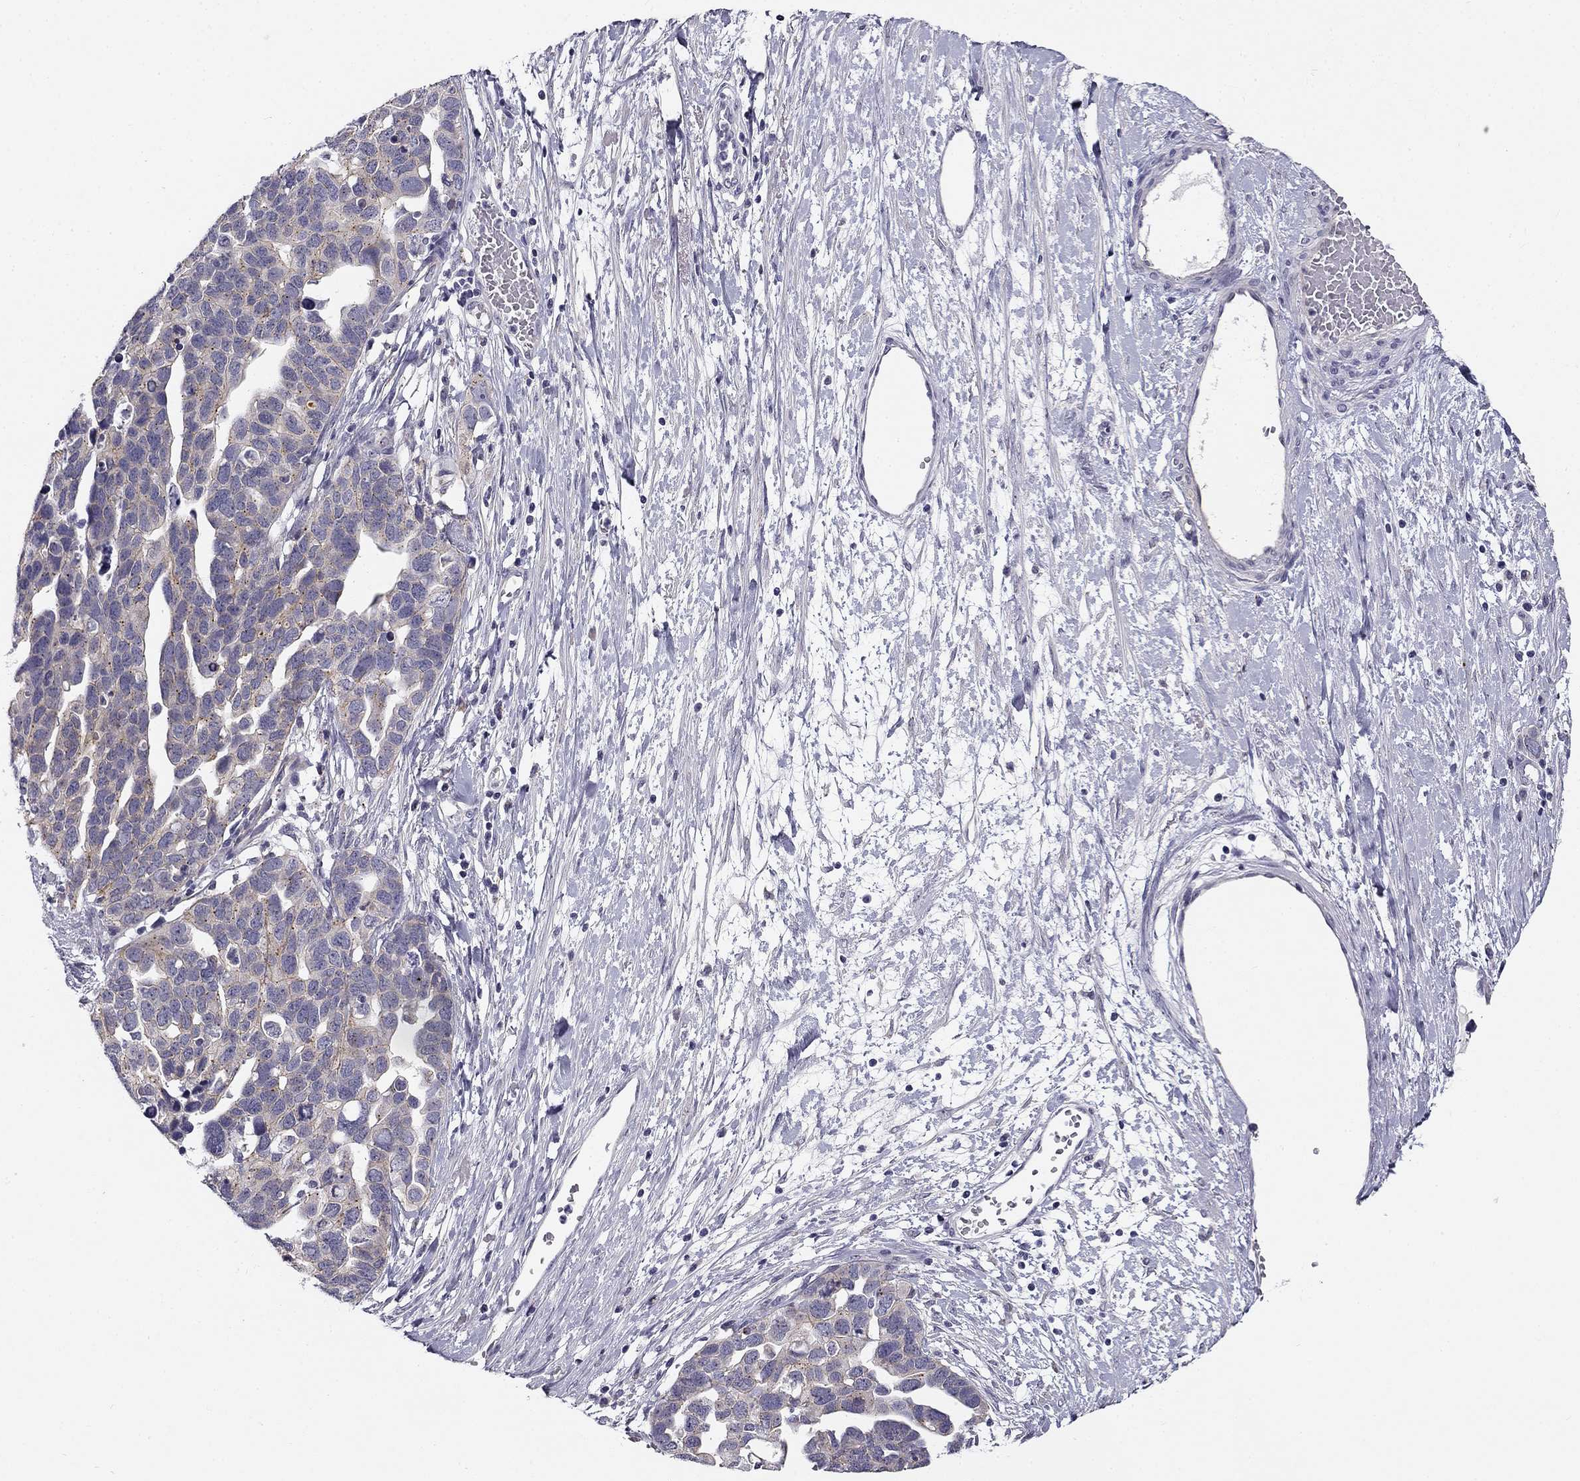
{"staining": {"intensity": "weak", "quantity": "<25%", "location": "cytoplasmic/membranous"}, "tissue": "ovarian cancer", "cell_type": "Tumor cells", "image_type": "cancer", "snomed": [{"axis": "morphology", "description": "Cystadenocarcinoma, serous, NOS"}, {"axis": "topography", "description": "Ovary"}], "caption": "Tumor cells are negative for brown protein staining in serous cystadenocarcinoma (ovarian). Nuclei are stained in blue.", "gene": "CNR1", "patient": {"sex": "female", "age": 54}}